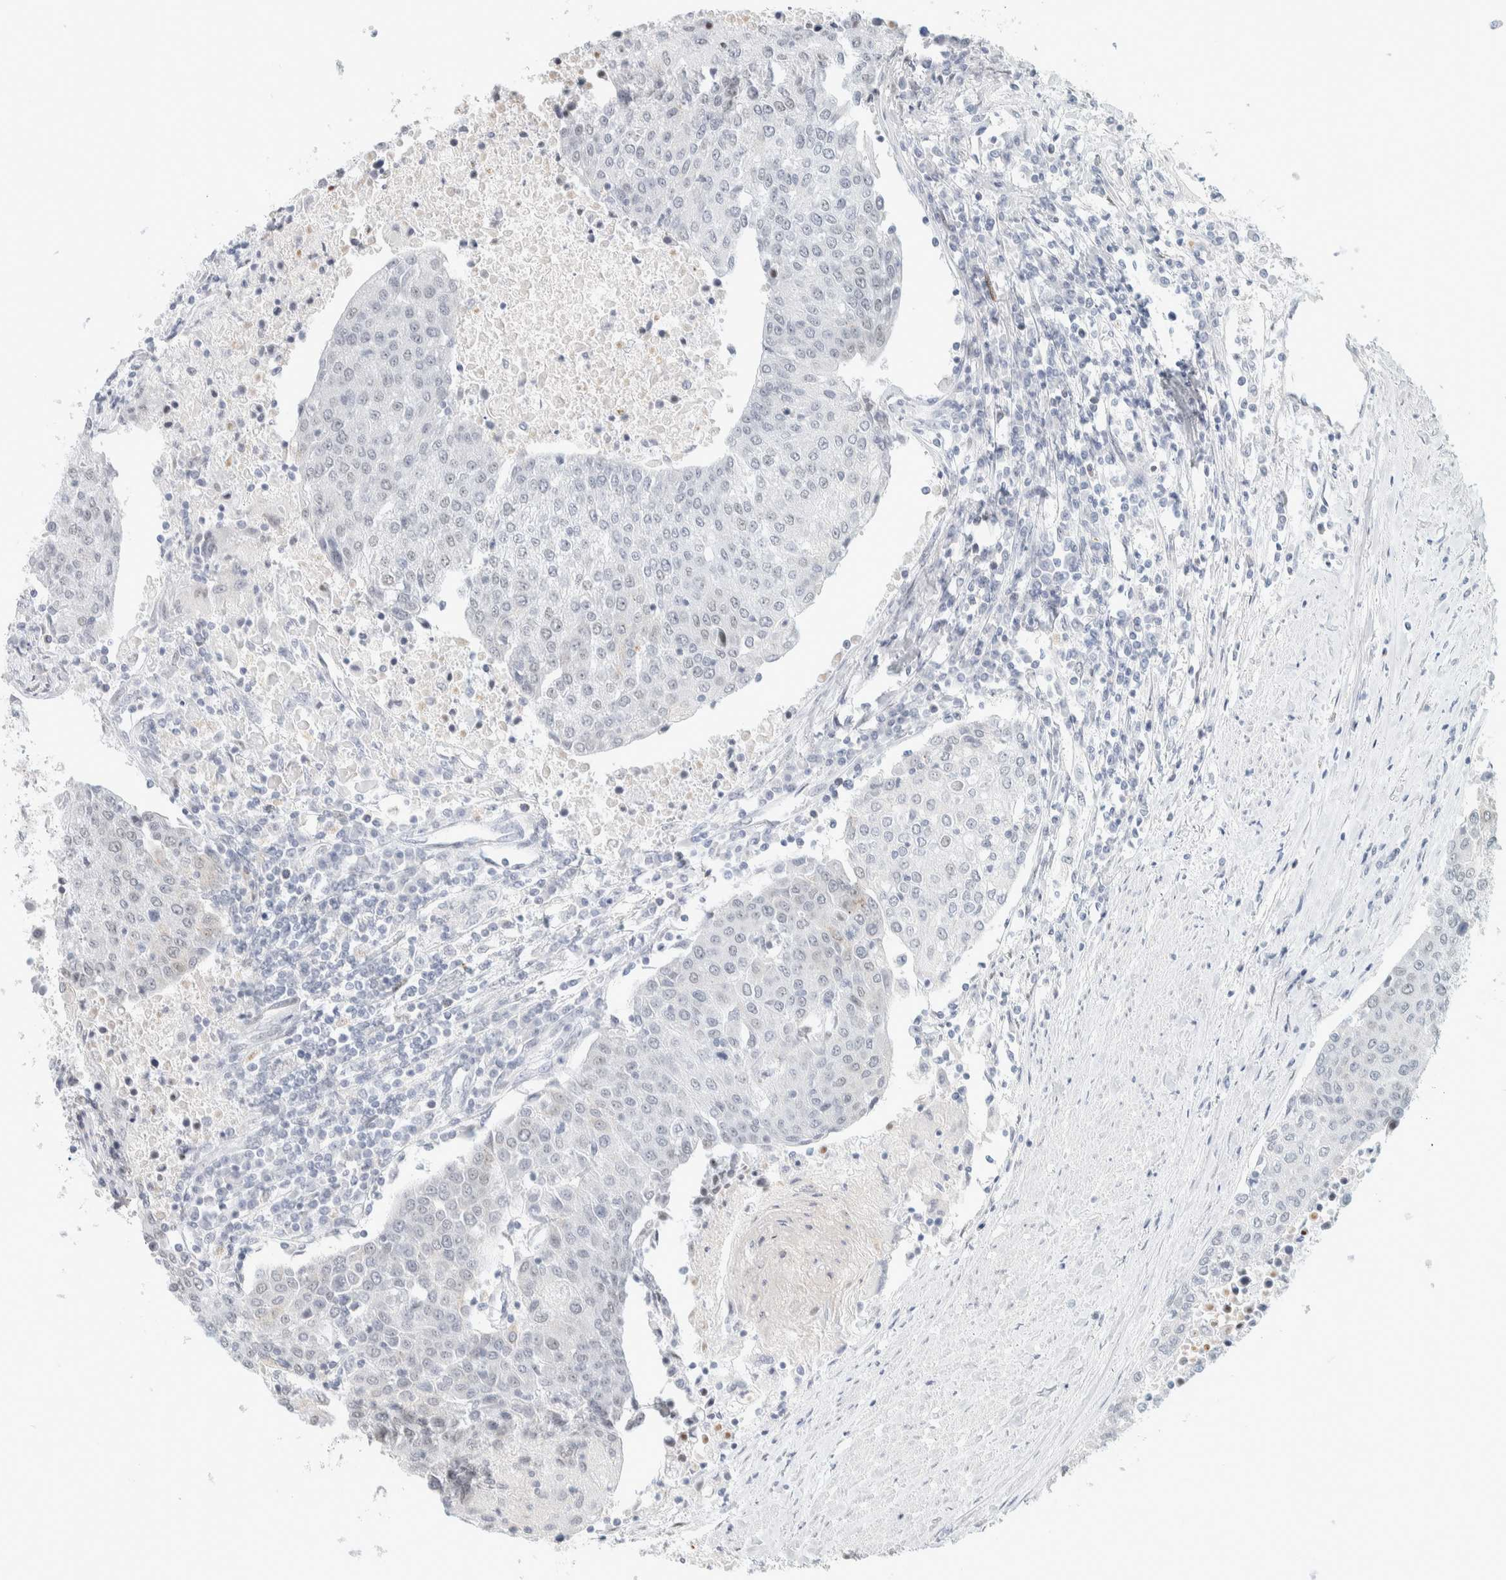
{"staining": {"intensity": "negative", "quantity": "none", "location": "none"}, "tissue": "urothelial cancer", "cell_type": "Tumor cells", "image_type": "cancer", "snomed": [{"axis": "morphology", "description": "Urothelial carcinoma, High grade"}, {"axis": "topography", "description": "Urinary bladder"}], "caption": "An IHC photomicrograph of high-grade urothelial carcinoma is shown. There is no staining in tumor cells of high-grade urothelial carcinoma.", "gene": "CDH17", "patient": {"sex": "female", "age": 85}}